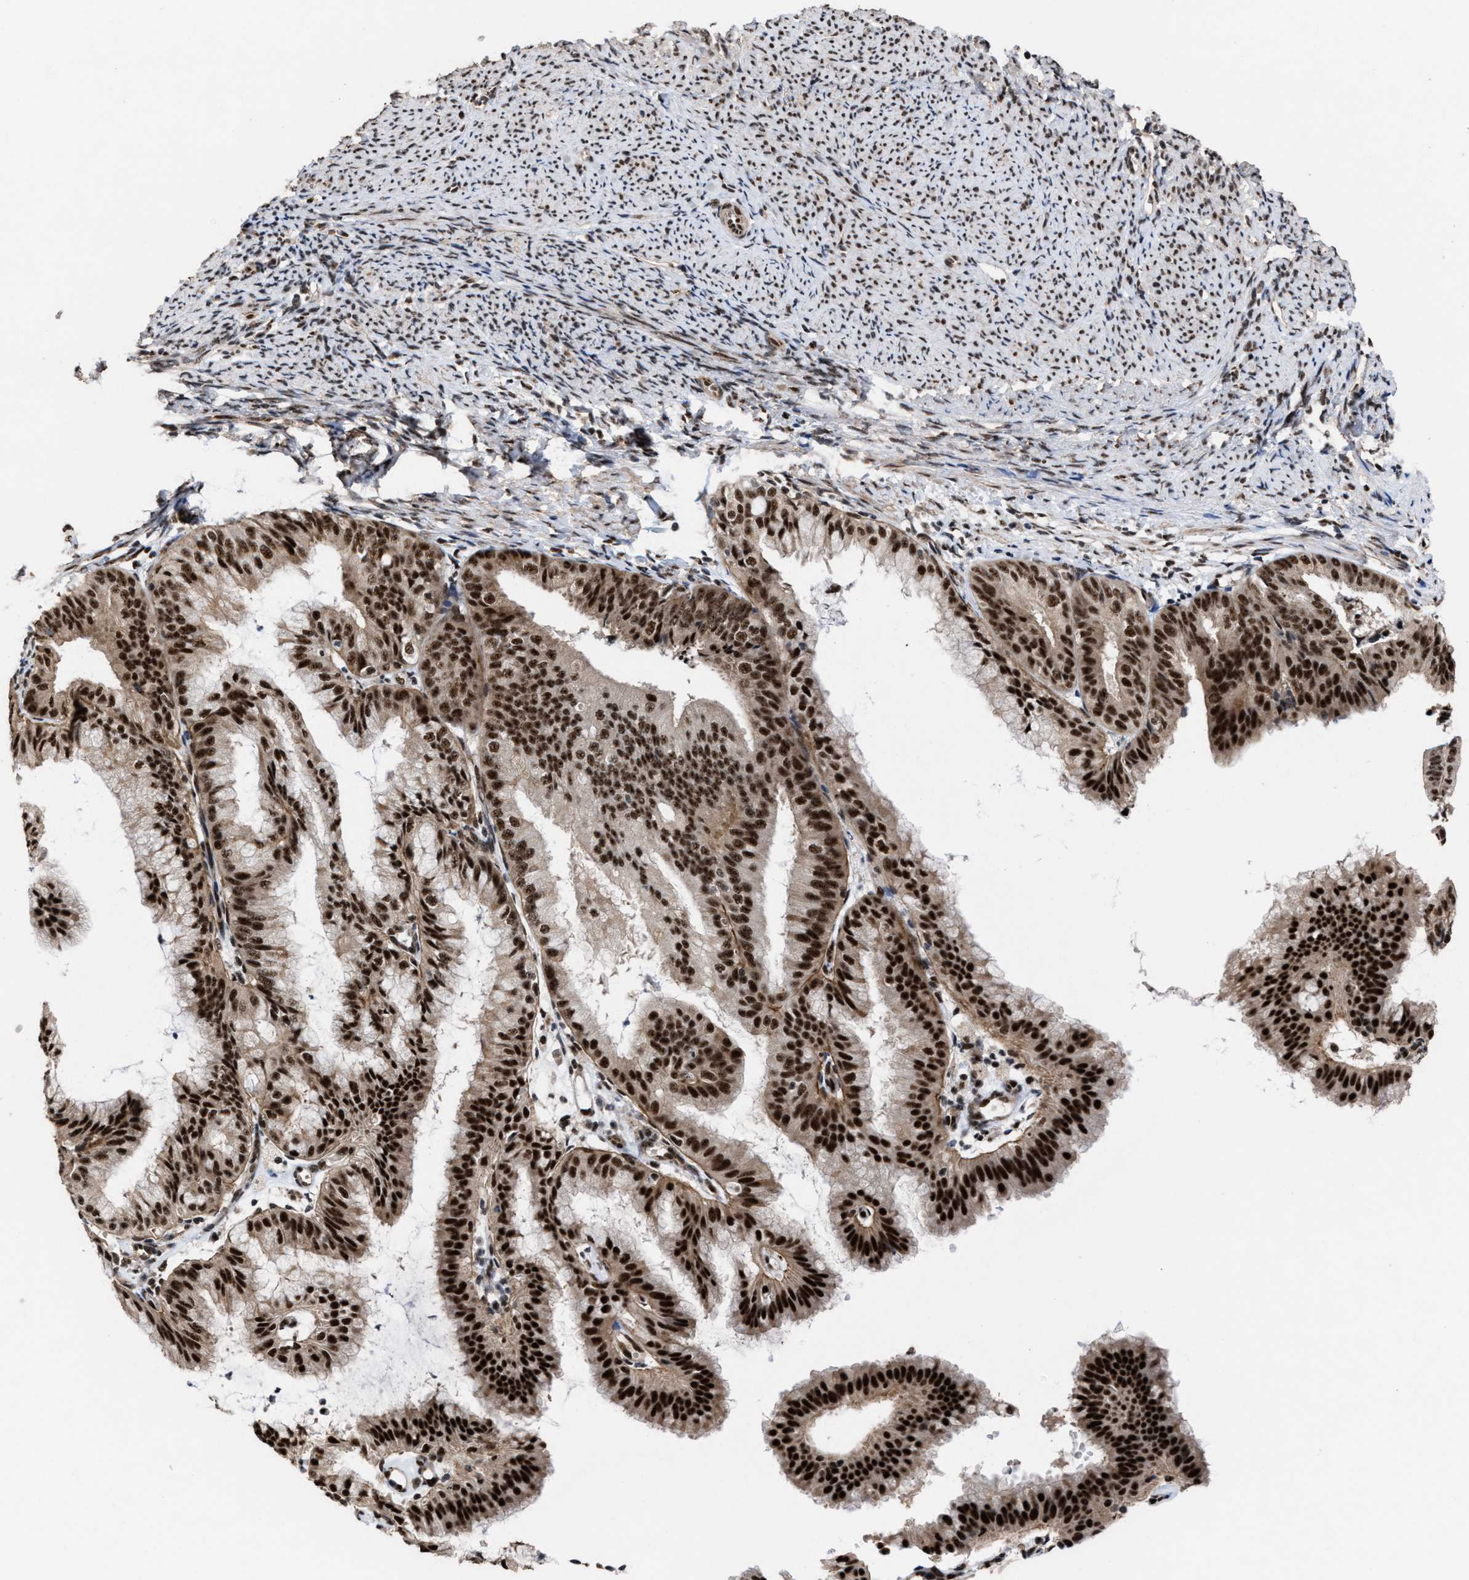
{"staining": {"intensity": "strong", "quantity": ">75%", "location": "nuclear"}, "tissue": "endometrial cancer", "cell_type": "Tumor cells", "image_type": "cancer", "snomed": [{"axis": "morphology", "description": "Adenocarcinoma, NOS"}, {"axis": "topography", "description": "Endometrium"}], "caption": "High-magnification brightfield microscopy of endometrial adenocarcinoma stained with DAB (brown) and counterstained with hematoxylin (blue). tumor cells exhibit strong nuclear positivity is appreciated in approximately>75% of cells.", "gene": "EIF4A3", "patient": {"sex": "female", "age": 63}}